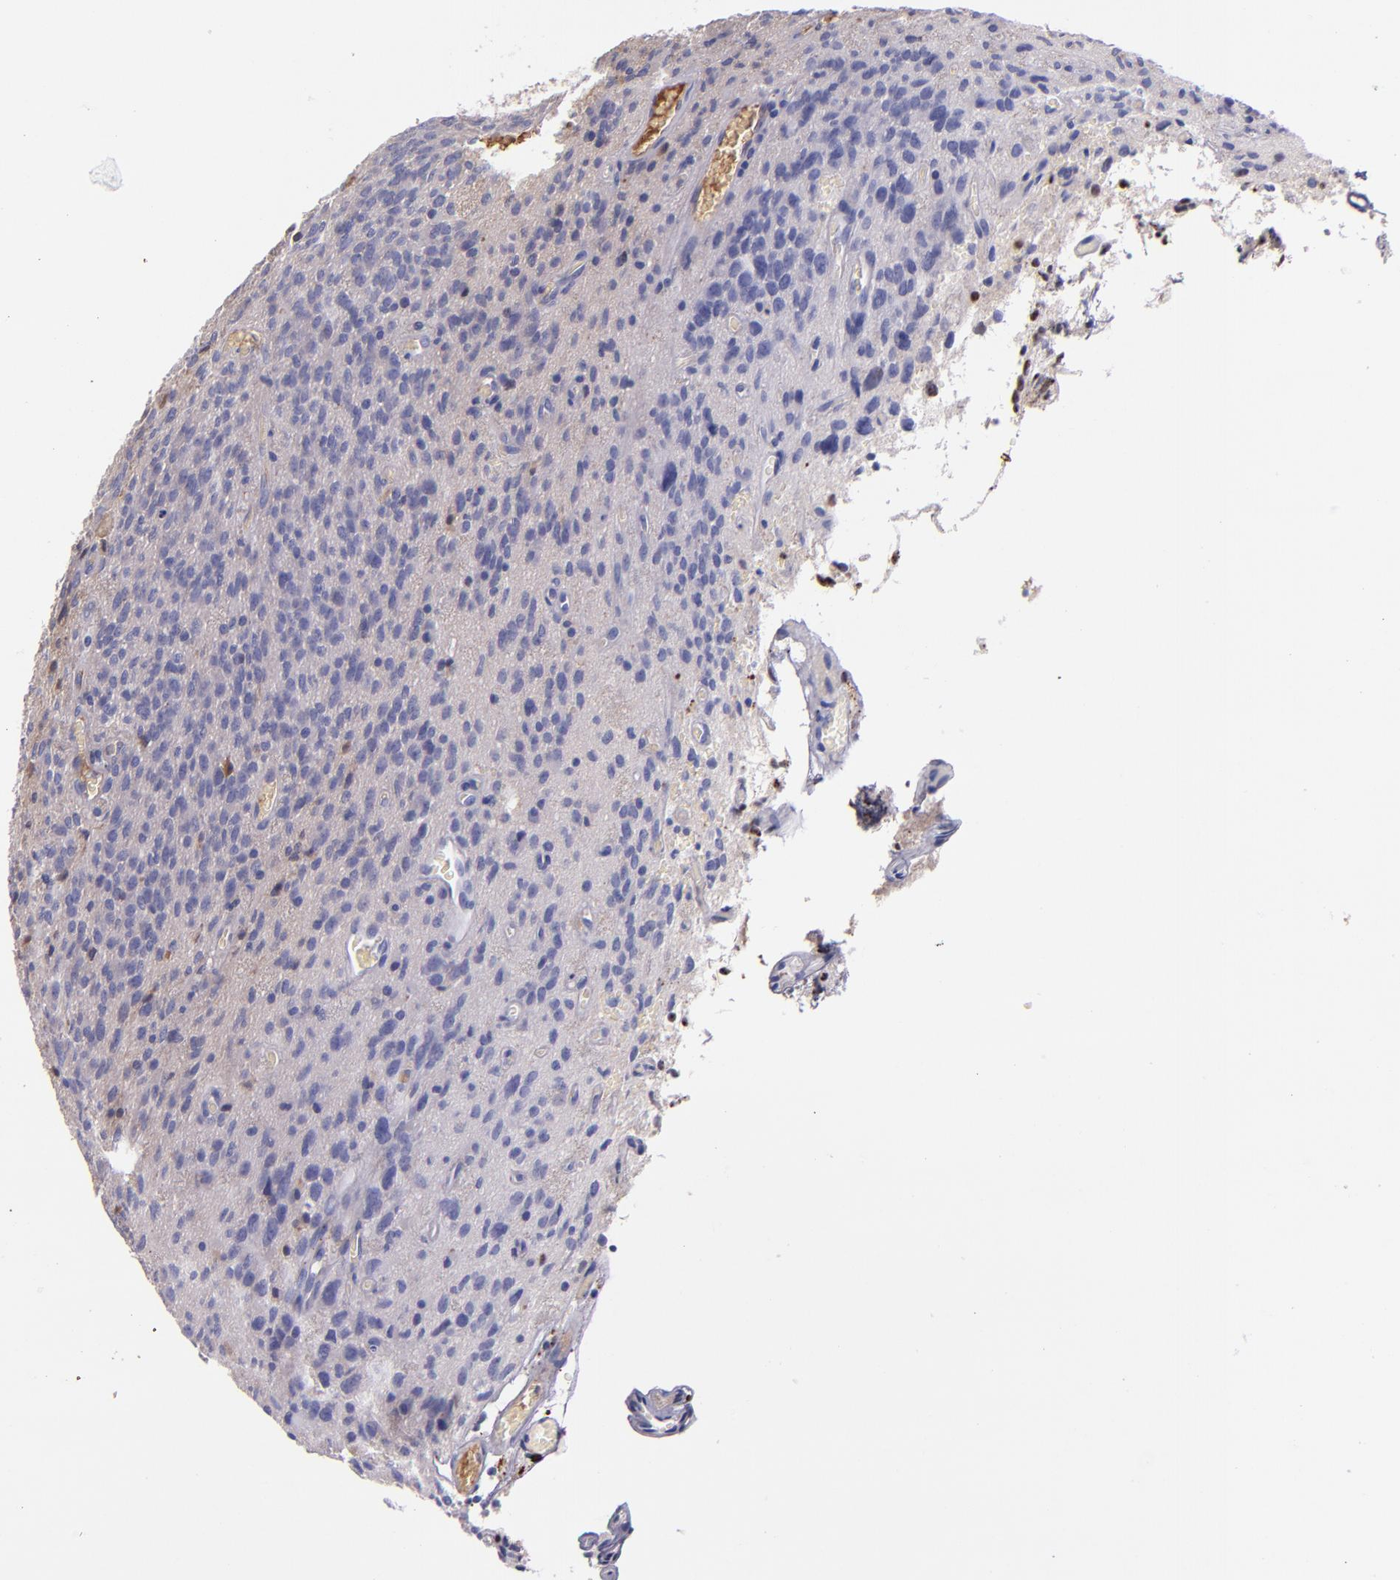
{"staining": {"intensity": "negative", "quantity": "none", "location": "none"}, "tissue": "glioma", "cell_type": "Tumor cells", "image_type": "cancer", "snomed": [{"axis": "morphology", "description": "Glioma, malignant, Low grade"}, {"axis": "topography", "description": "Brain"}], "caption": "Micrograph shows no protein positivity in tumor cells of malignant glioma (low-grade) tissue.", "gene": "KNG1", "patient": {"sex": "female", "age": 15}}